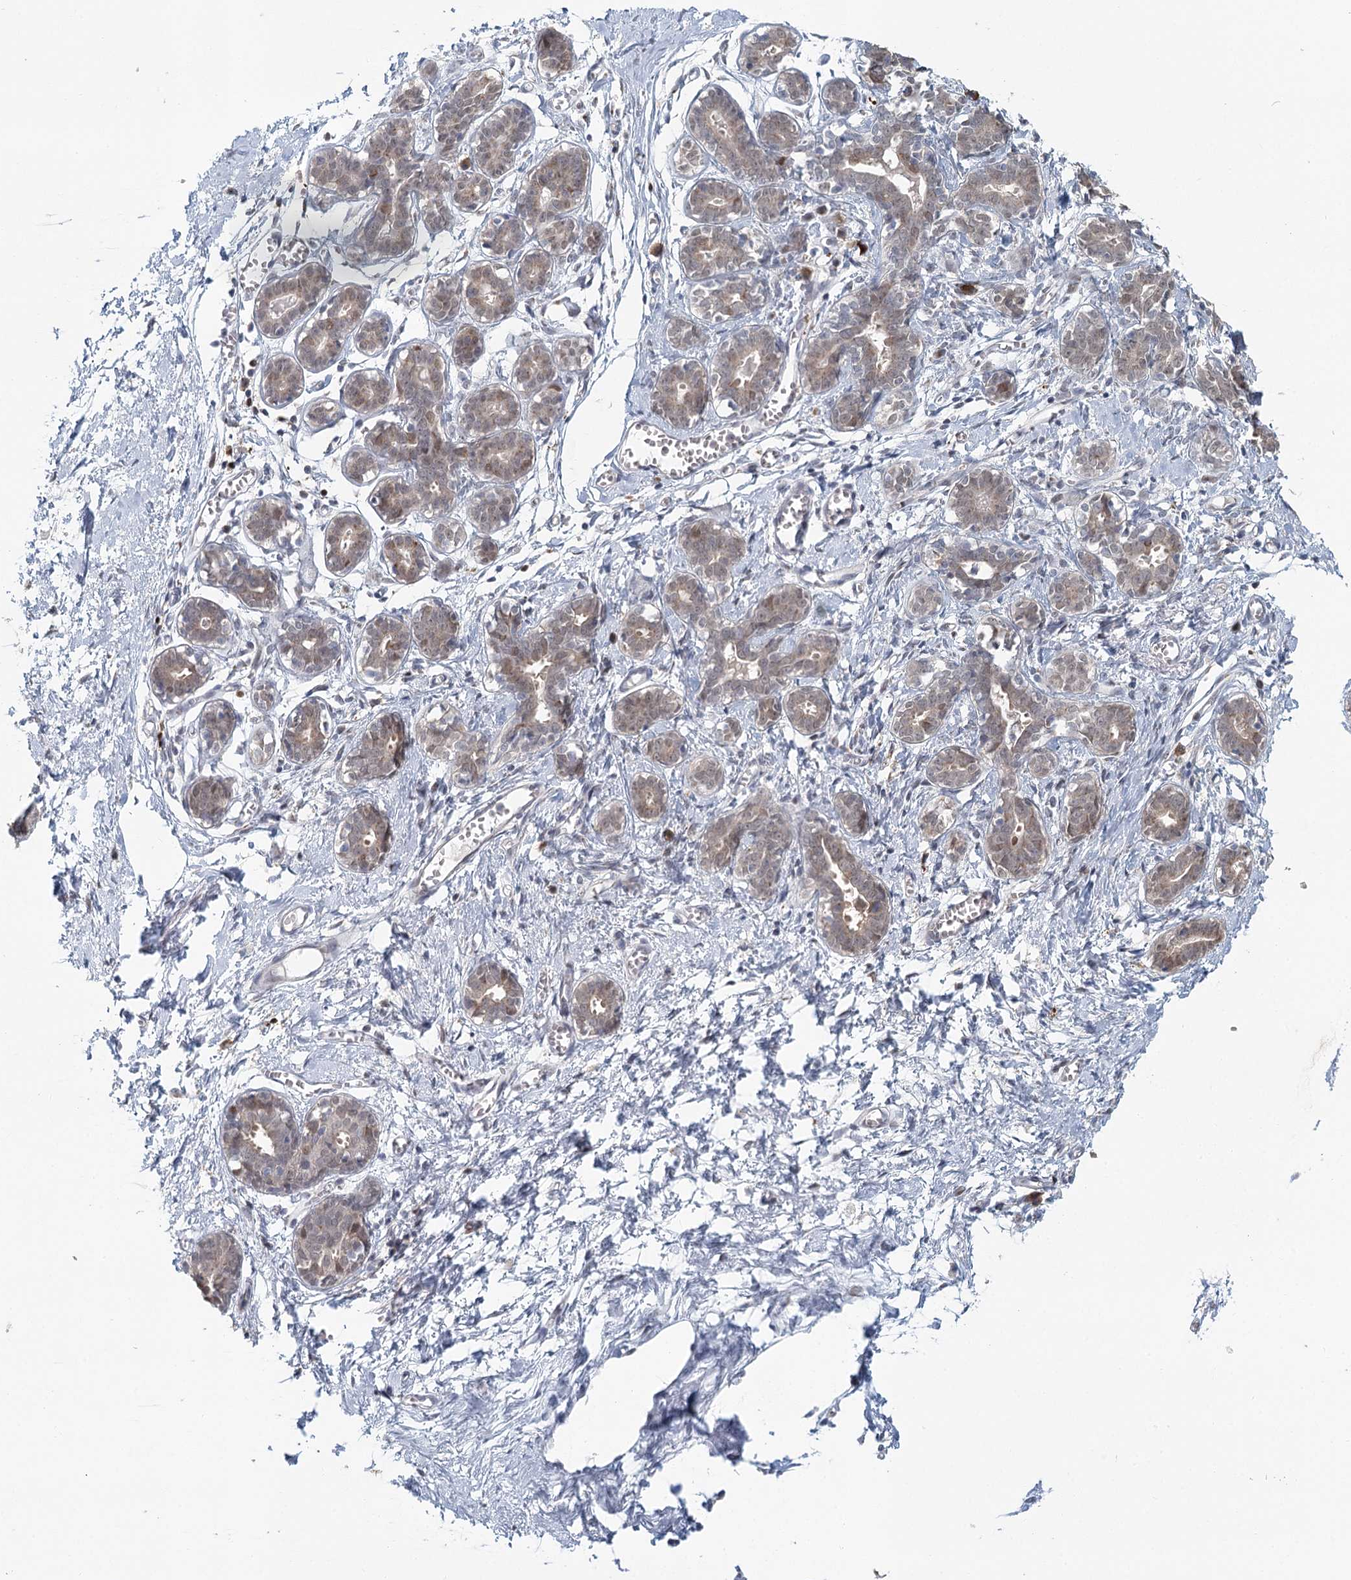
{"staining": {"intensity": "negative", "quantity": "none", "location": "none"}, "tissue": "breast", "cell_type": "Adipocytes", "image_type": "normal", "snomed": [{"axis": "morphology", "description": "Normal tissue, NOS"}, {"axis": "topography", "description": "Breast"}], "caption": "A photomicrograph of breast stained for a protein displays no brown staining in adipocytes. (DAB (3,3'-diaminobenzidine) immunohistochemistry (IHC) visualized using brightfield microscopy, high magnification).", "gene": "ADK", "patient": {"sex": "female", "age": 27}}